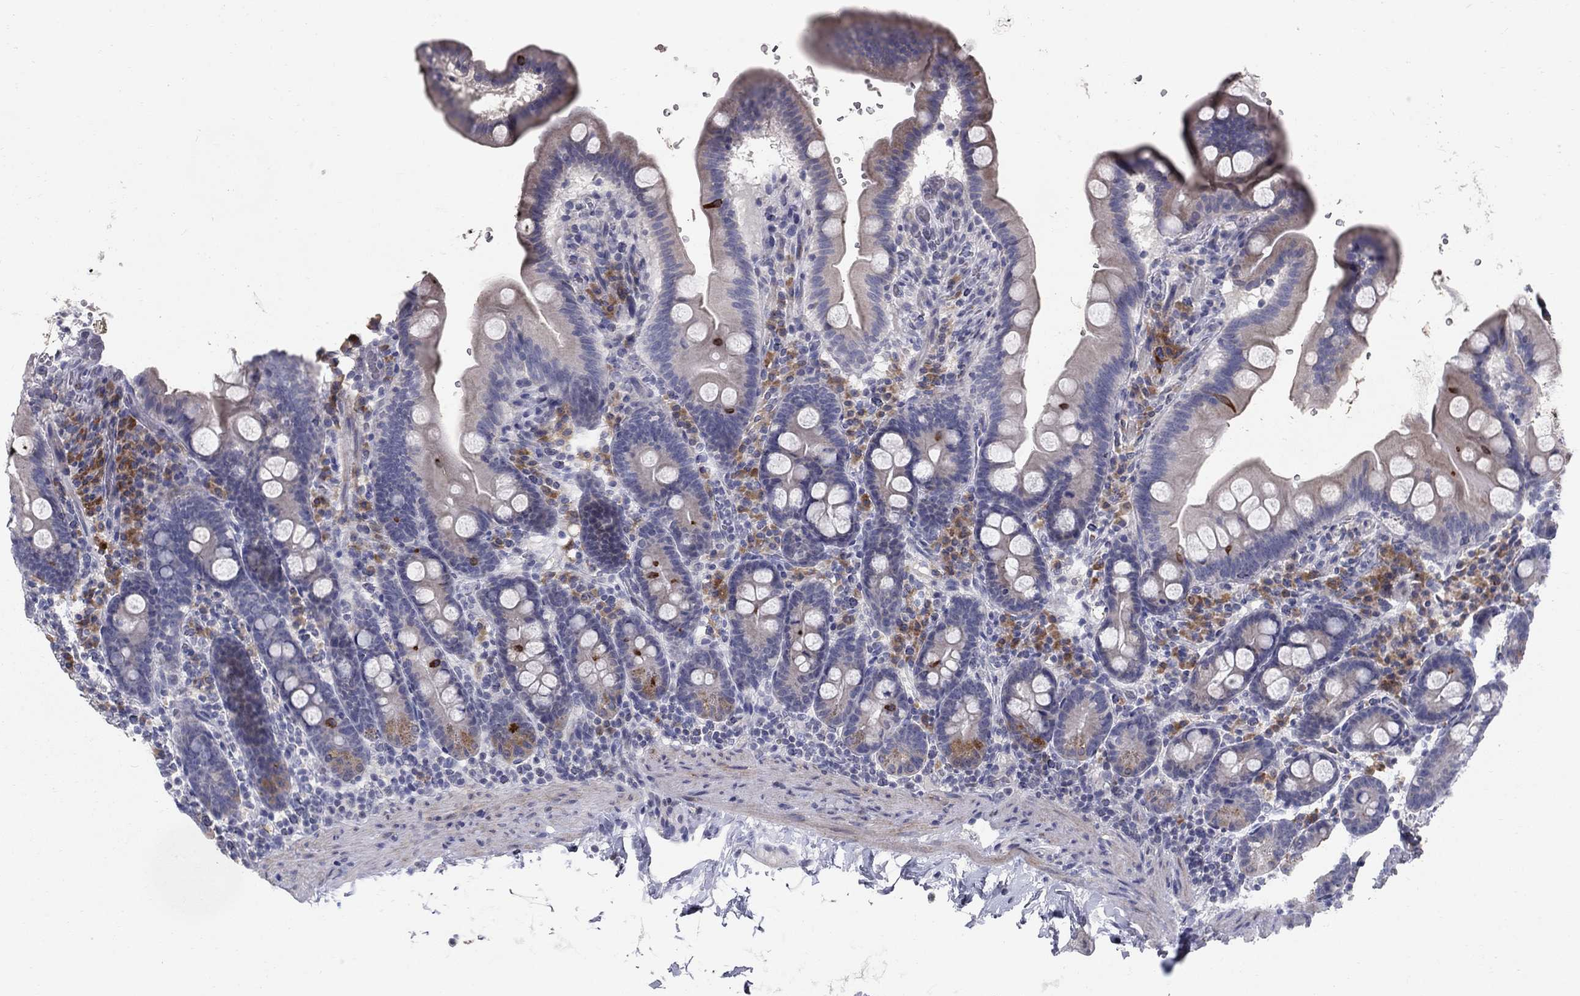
{"staining": {"intensity": "negative", "quantity": "none", "location": "none"}, "tissue": "duodenum", "cell_type": "Glandular cells", "image_type": "normal", "snomed": [{"axis": "morphology", "description": "Normal tissue, NOS"}, {"axis": "topography", "description": "Duodenum"}], "caption": "The photomicrograph demonstrates no significant positivity in glandular cells of duodenum. The staining is performed using DAB (3,3'-diaminobenzidine) brown chromogen with nuclei counter-stained in using hematoxylin.", "gene": "NTRK2", "patient": {"sex": "male", "age": 59}}